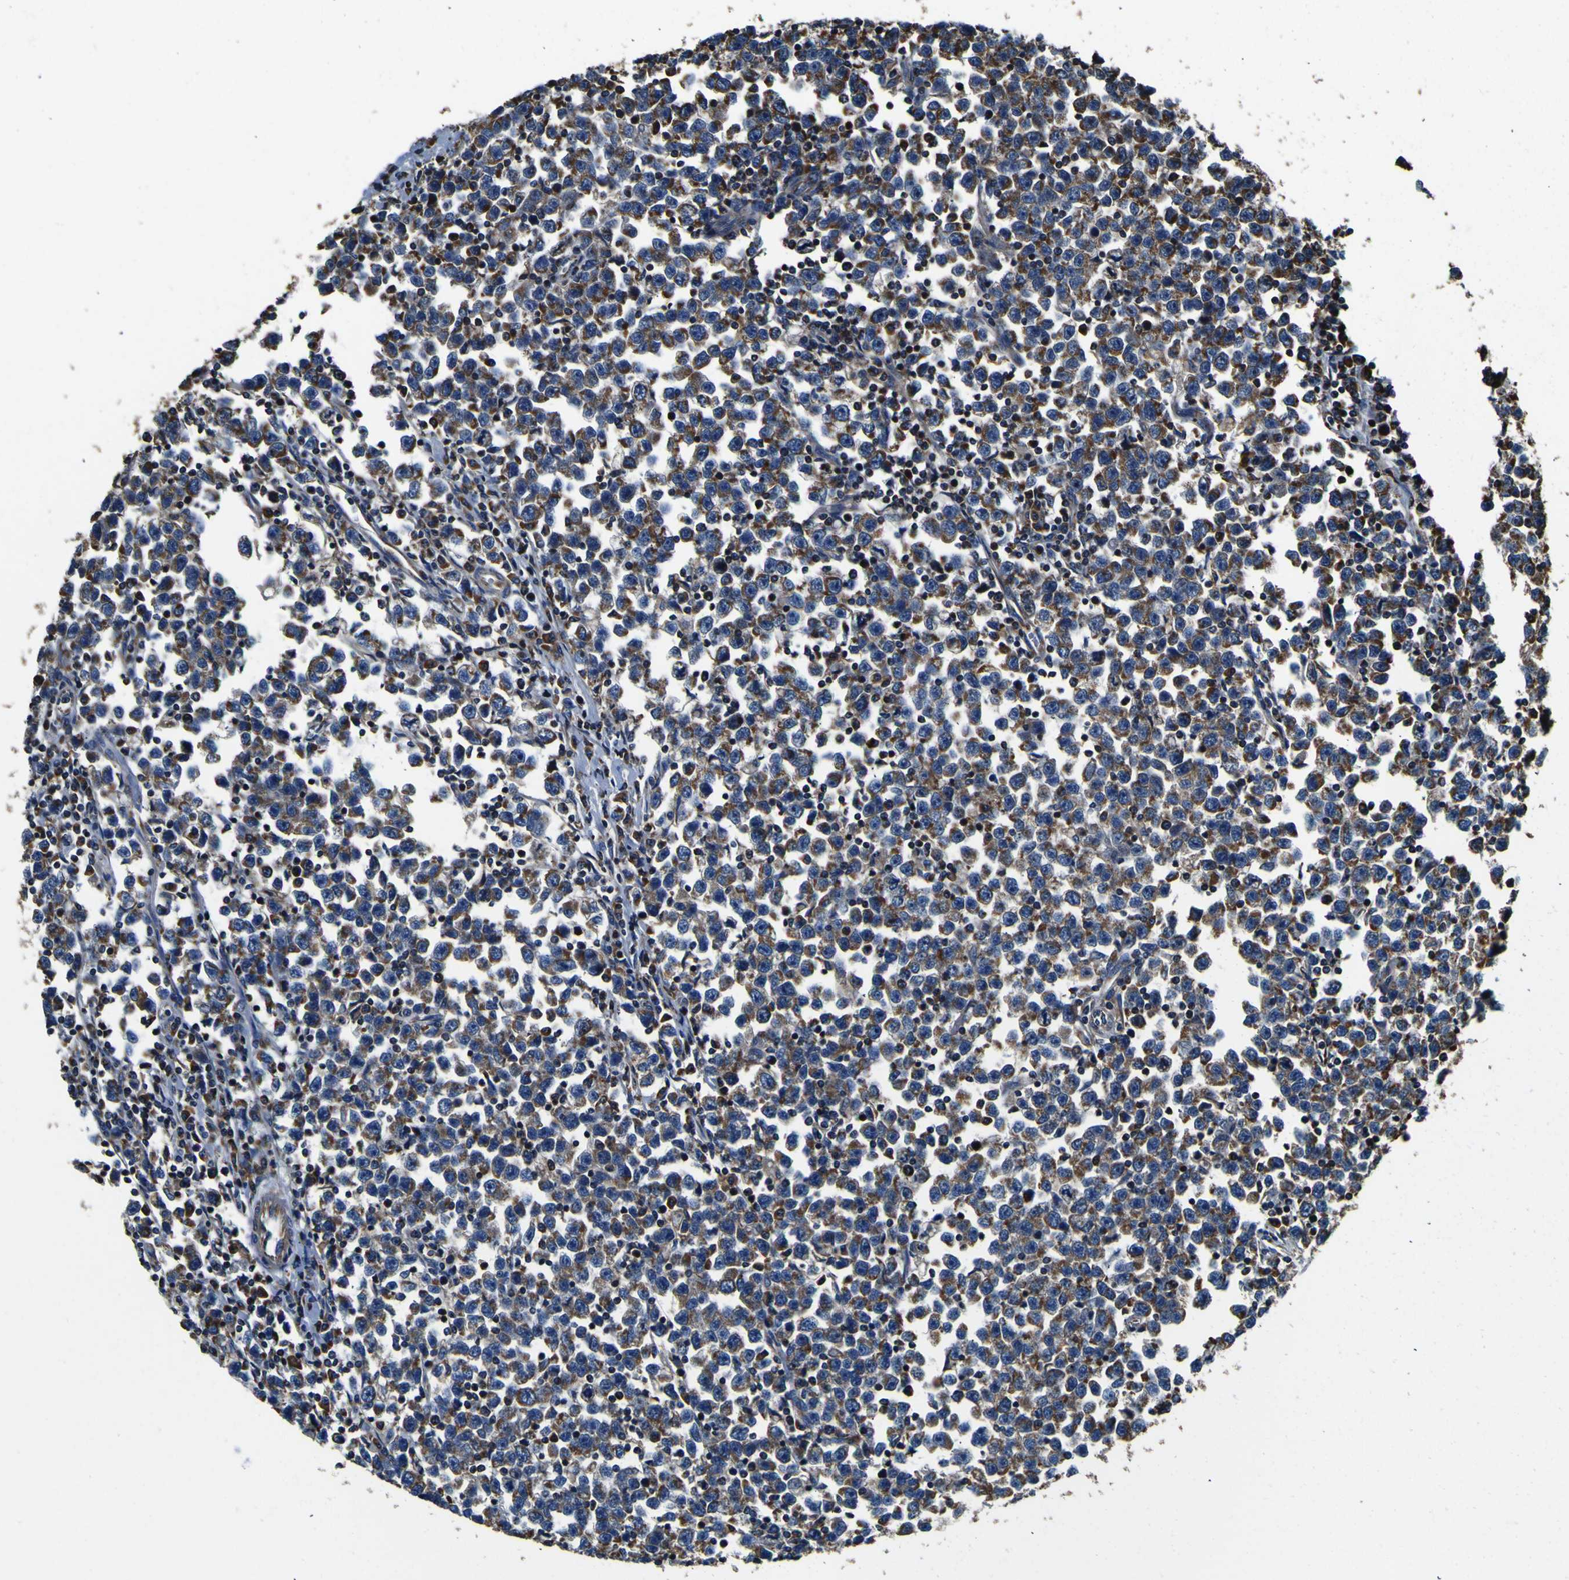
{"staining": {"intensity": "moderate", "quantity": ">75%", "location": "cytoplasmic/membranous"}, "tissue": "testis cancer", "cell_type": "Tumor cells", "image_type": "cancer", "snomed": [{"axis": "morphology", "description": "Seminoma, NOS"}, {"axis": "topography", "description": "Testis"}], "caption": "Seminoma (testis) stained for a protein demonstrates moderate cytoplasmic/membranous positivity in tumor cells.", "gene": "INPP5A", "patient": {"sex": "male", "age": 43}}